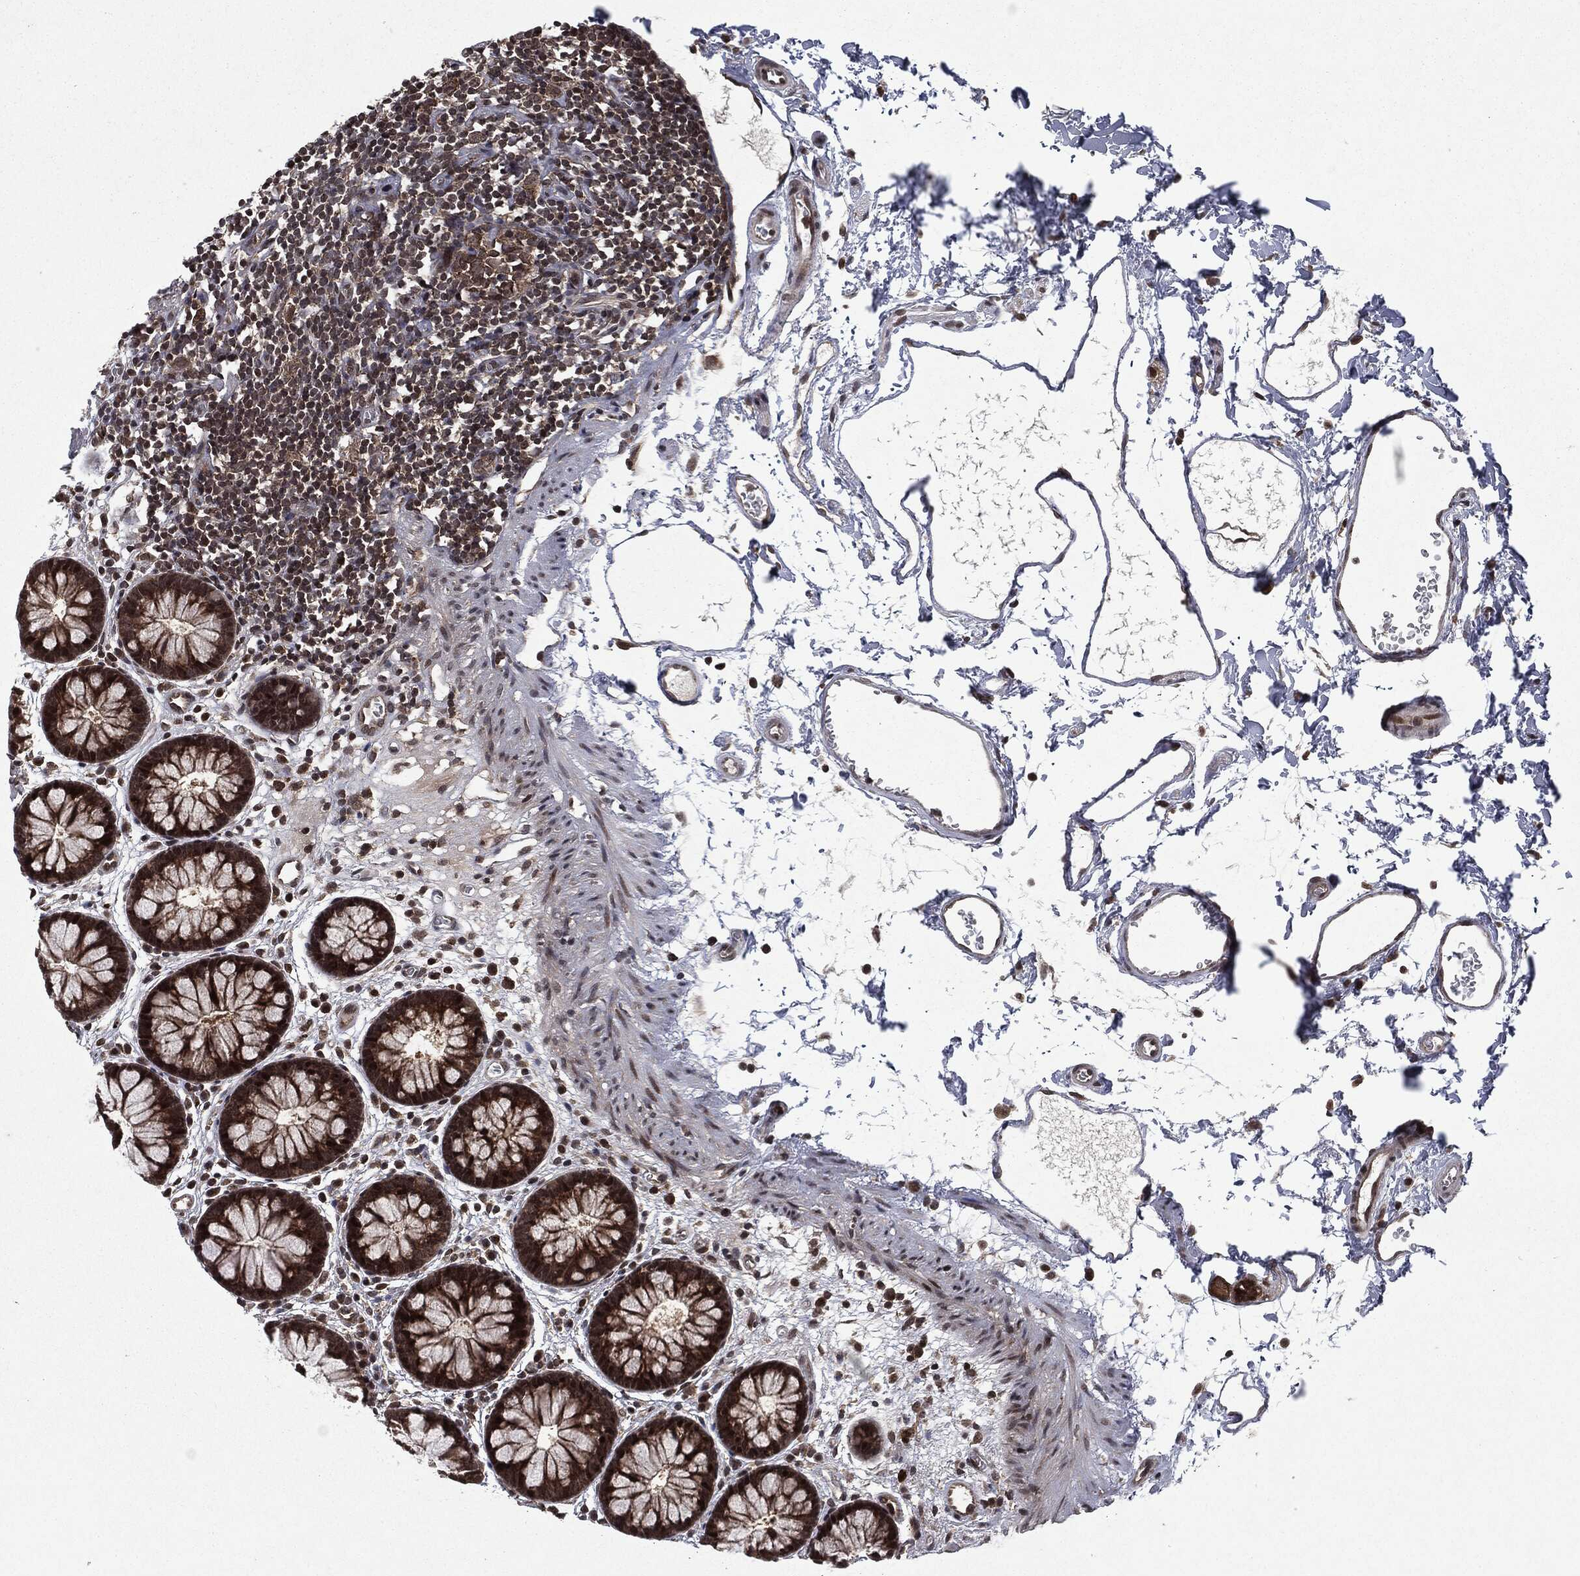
{"staining": {"intensity": "negative", "quantity": "none", "location": "none"}, "tissue": "colon", "cell_type": "Endothelial cells", "image_type": "normal", "snomed": [{"axis": "morphology", "description": "Normal tissue, NOS"}, {"axis": "topography", "description": "Colon"}], "caption": "High power microscopy histopathology image of an immunohistochemistry (IHC) photomicrograph of benign colon, revealing no significant staining in endothelial cells. (DAB immunohistochemistry (IHC), high magnification).", "gene": "STAU2", "patient": {"sex": "male", "age": 76}}